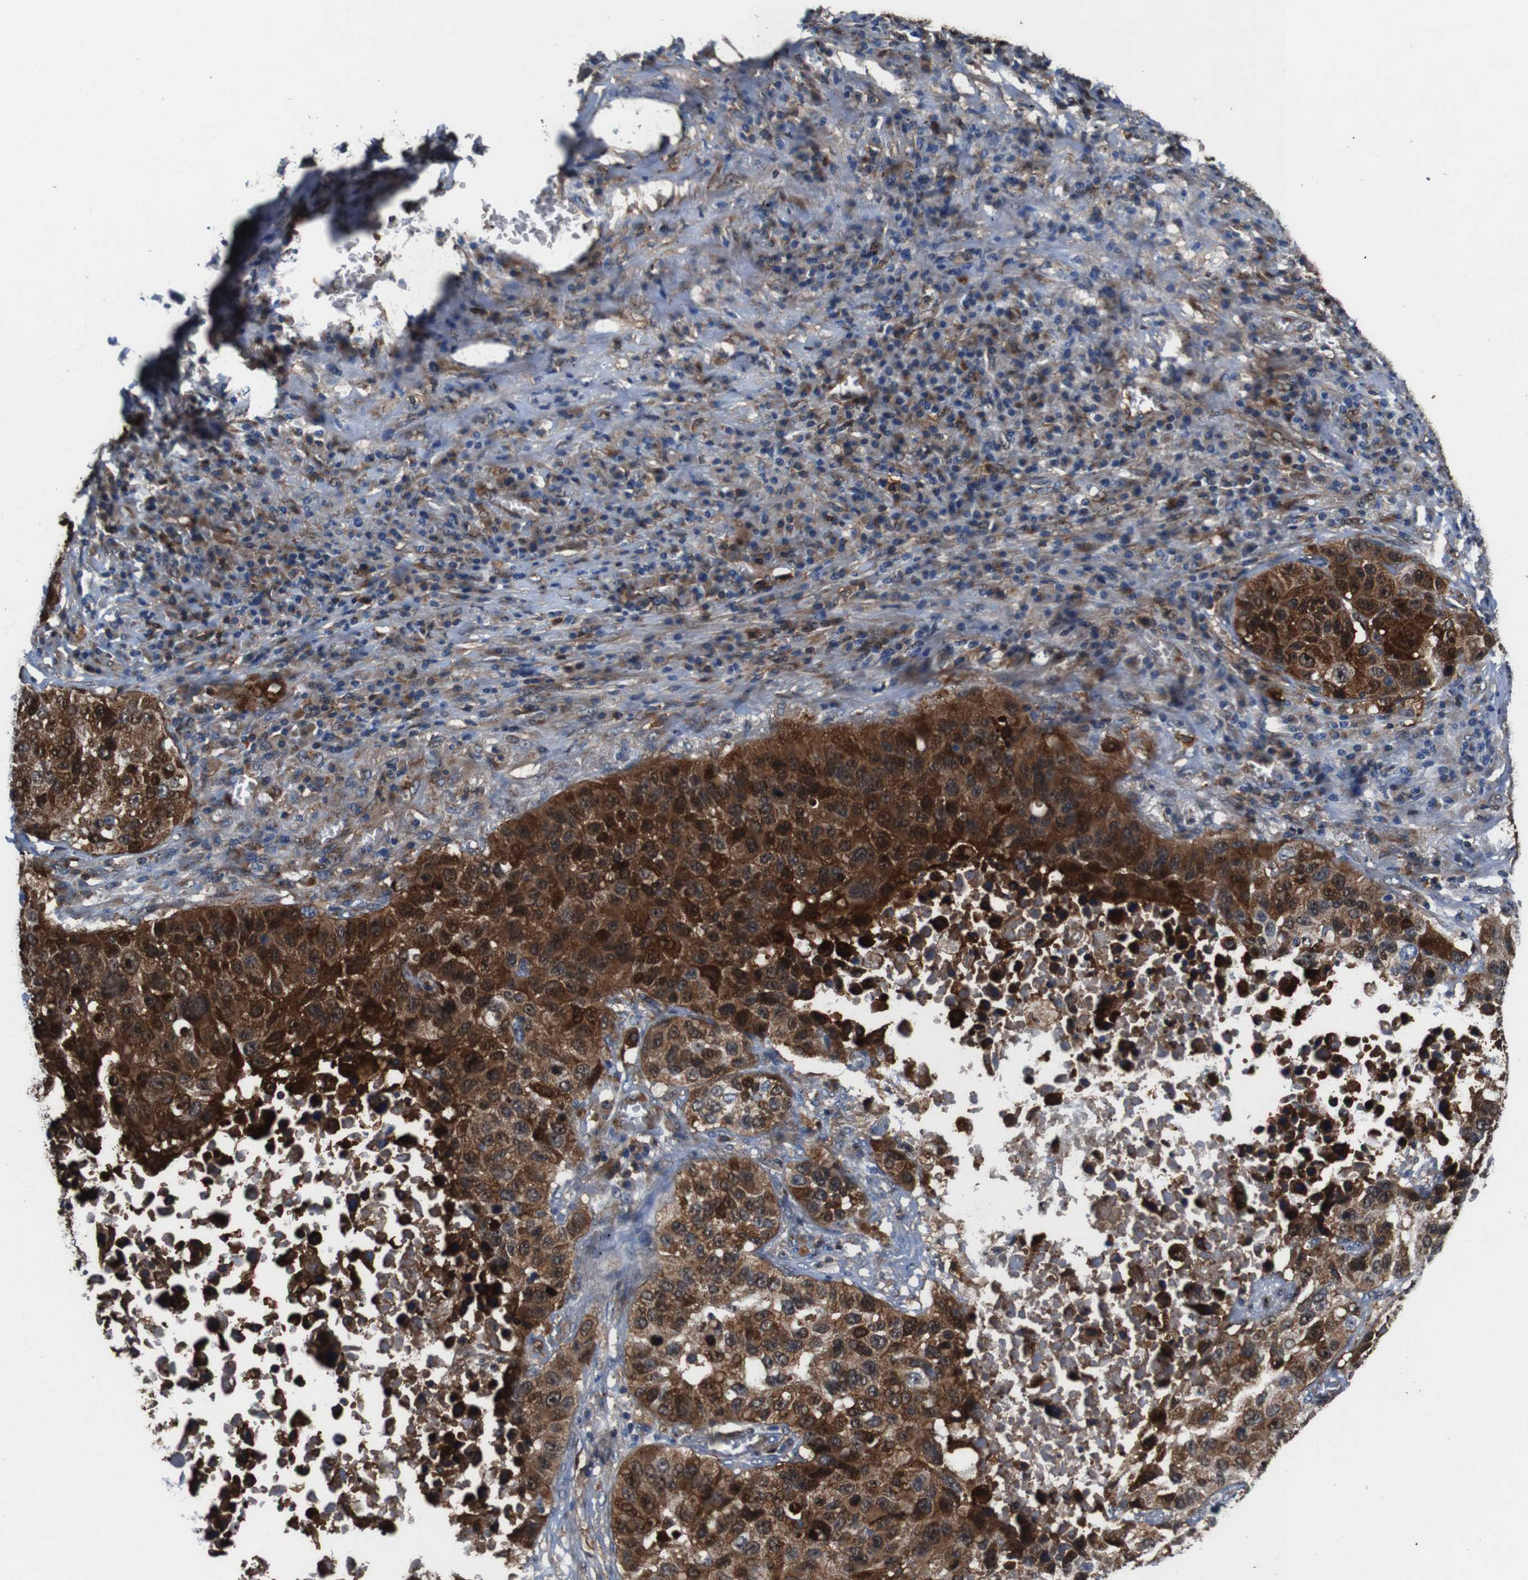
{"staining": {"intensity": "strong", "quantity": ">75%", "location": "cytoplasmic/membranous,nuclear"}, "tissue": "lung cancer", "cell_type": "Tumor cells", "image_type": "cancer", "snomed": [{"axis": "morphology", "description": "Squamous cell carcinoma, NOS"}, {"axis": "topography", "description": "Lung"}], "caption": "Immunohistochemistry micrograph of neoplastic tissue: human lung cancer stained using immunohistochemistry reveals high levels of strong protein expression localized specifically in the cytoplasmic/membranous and nuclear of tumor cells, appearing as a cytoplasmic/membranous and nuclear brown color.", "gene": "ANXA1", "patient": {"sex": "male", "age": 57}}